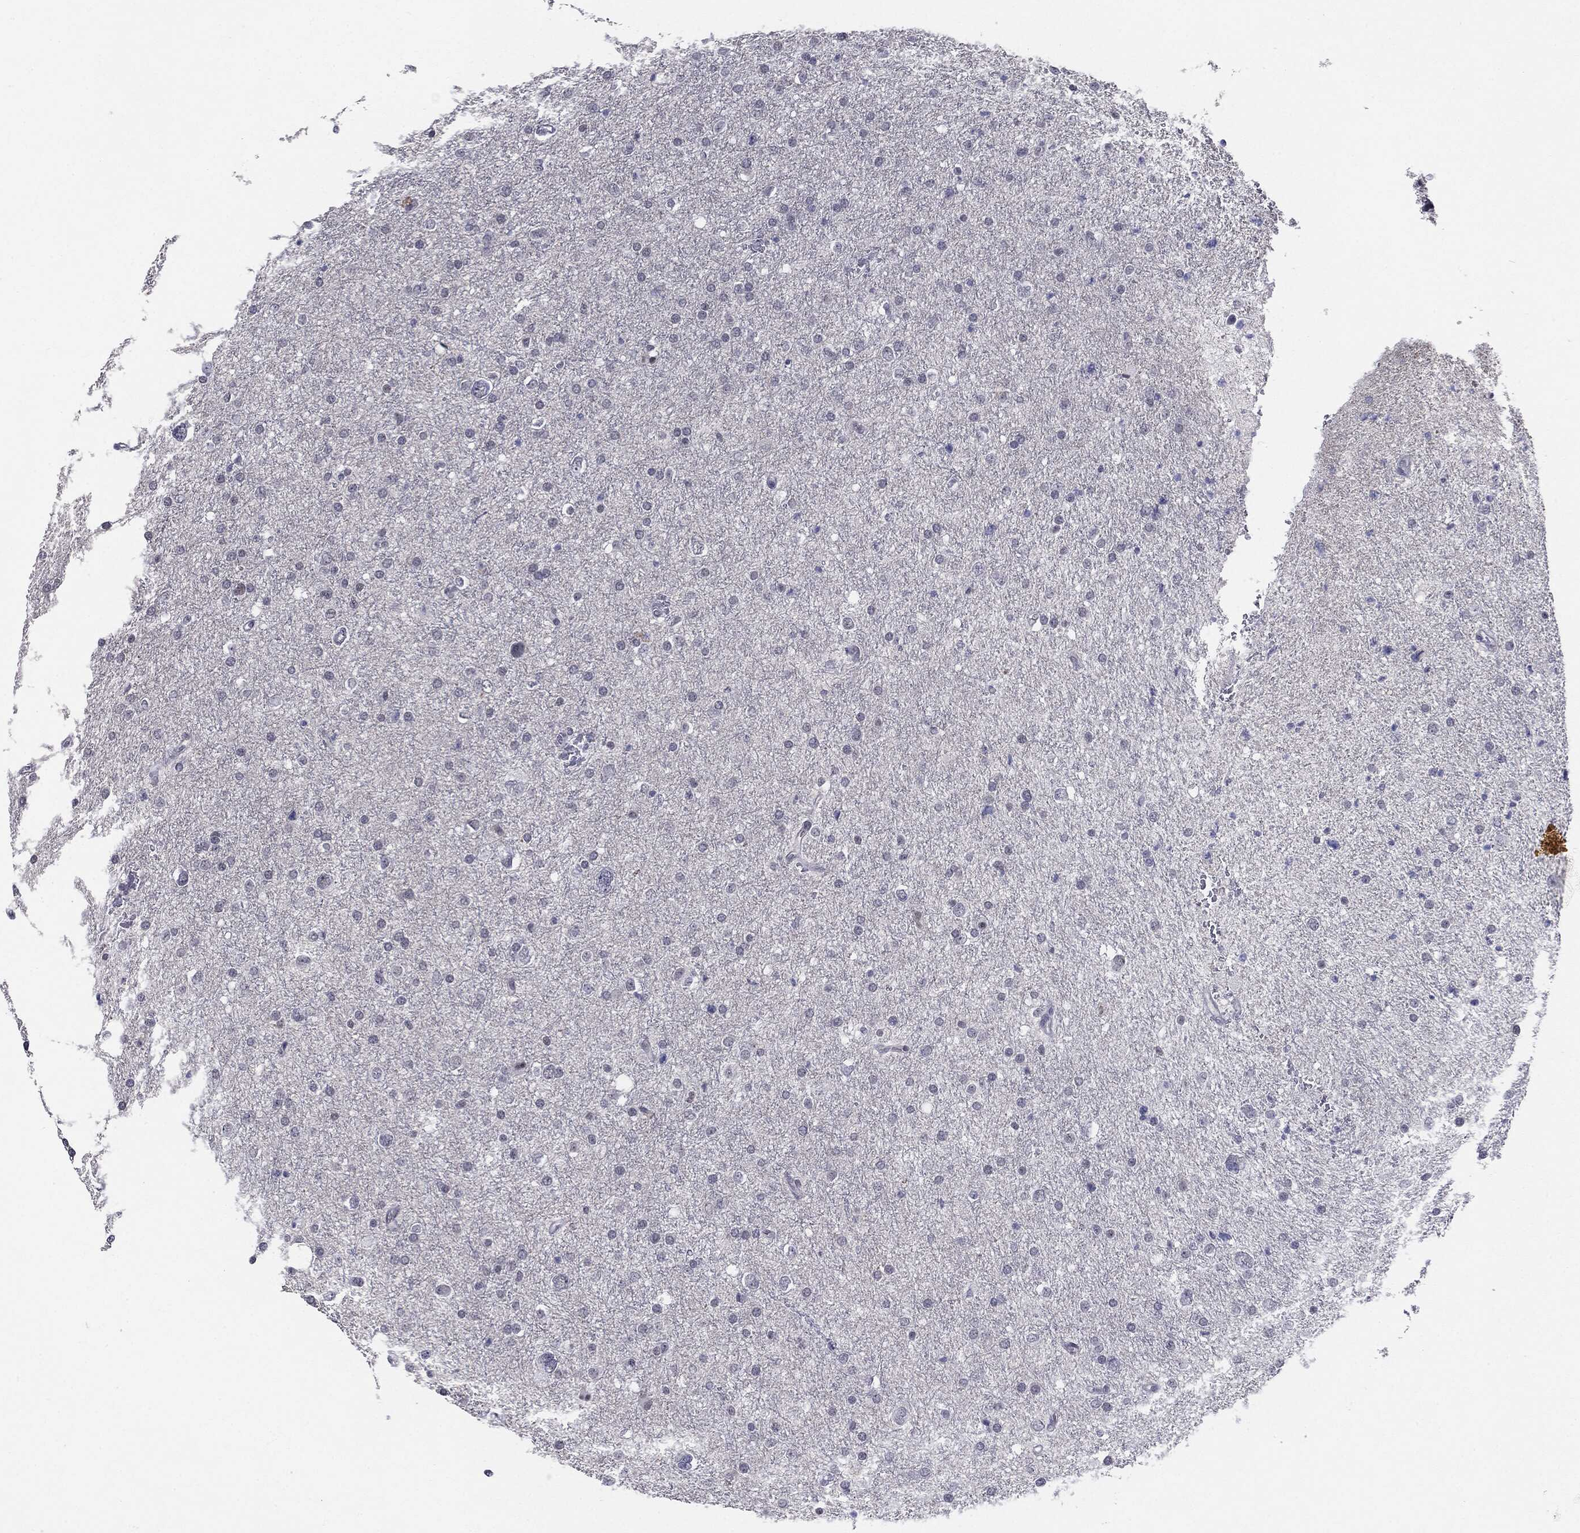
{"staining": {"intensity": "negative", "quantity": "none", "location": "none"}, "tissue": "glioma", "cell_type": "Tumor cells", "image_type": "cancer", "snomed": [{"axis": "morphology", "description": "Glioma, malignant, Low grade"}, {"axis": "topography", "description": "Brain"}], "caption": "Immunohistochemistry image of human malignant glioma (low-grade) stained for a protein (brown), which reveals no staining in tumor cells.", "gene": "SLC5A5", "patient": {"sex": "female", "age": 37}}